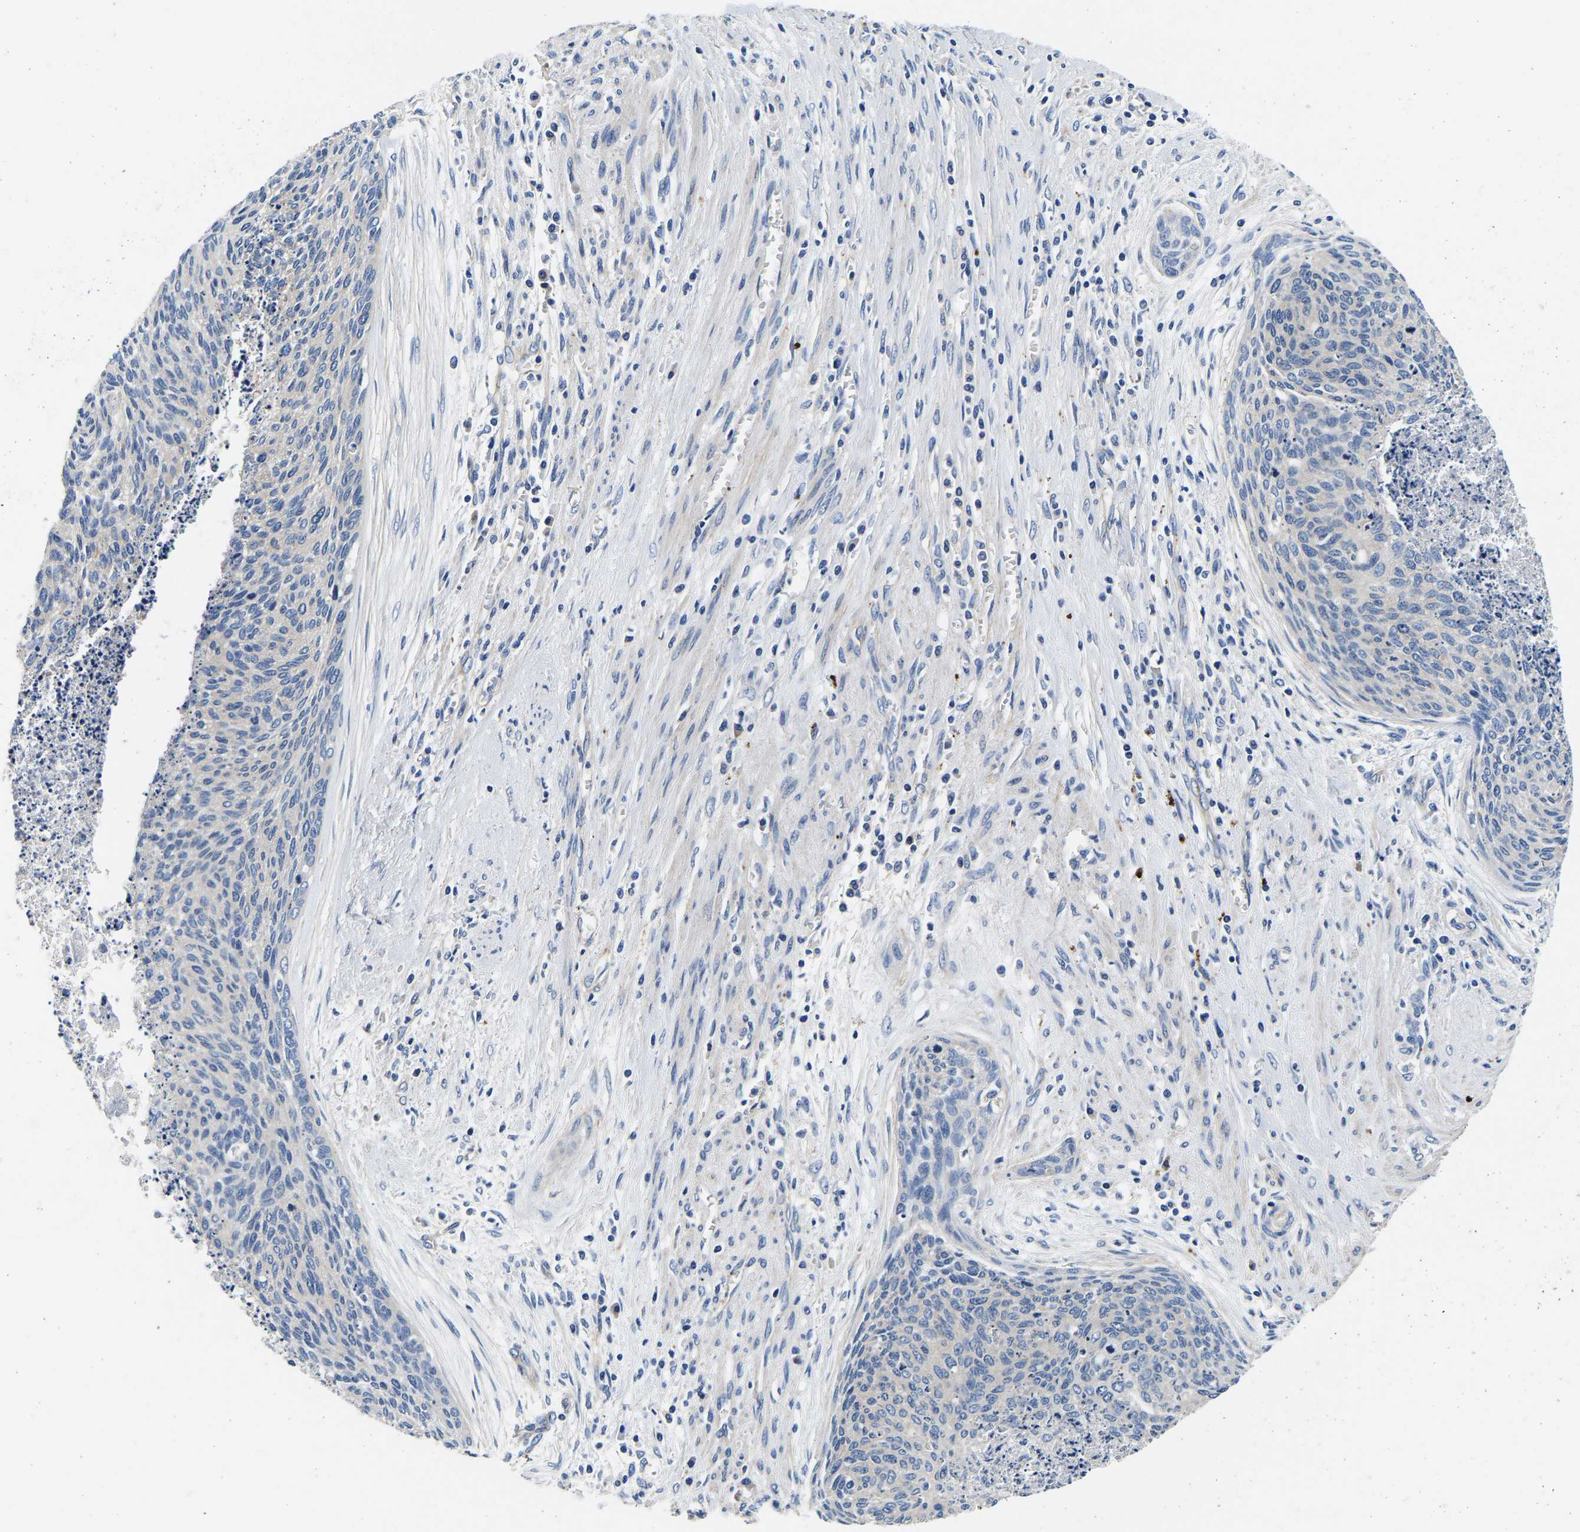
{"staining": {"intensity": "negative", "quantity": "none", "location": "none"}, "tissue": "cervical cancer", "cell_type": "Tumor cells", "image_type": "cancer", "snomed": [{"axis": "morphology", "description": "Squamous cell carcinoma, NOS"}, {"axis": "topography", "description": "Cervix"}], "caption": "Tumor cells show no significant protein staining in cervical cancer. (DAB IHC with hematoxylin counter stain).", "gene": "SH3GLB1", "patient": {"sex": "female", "age": 55}}